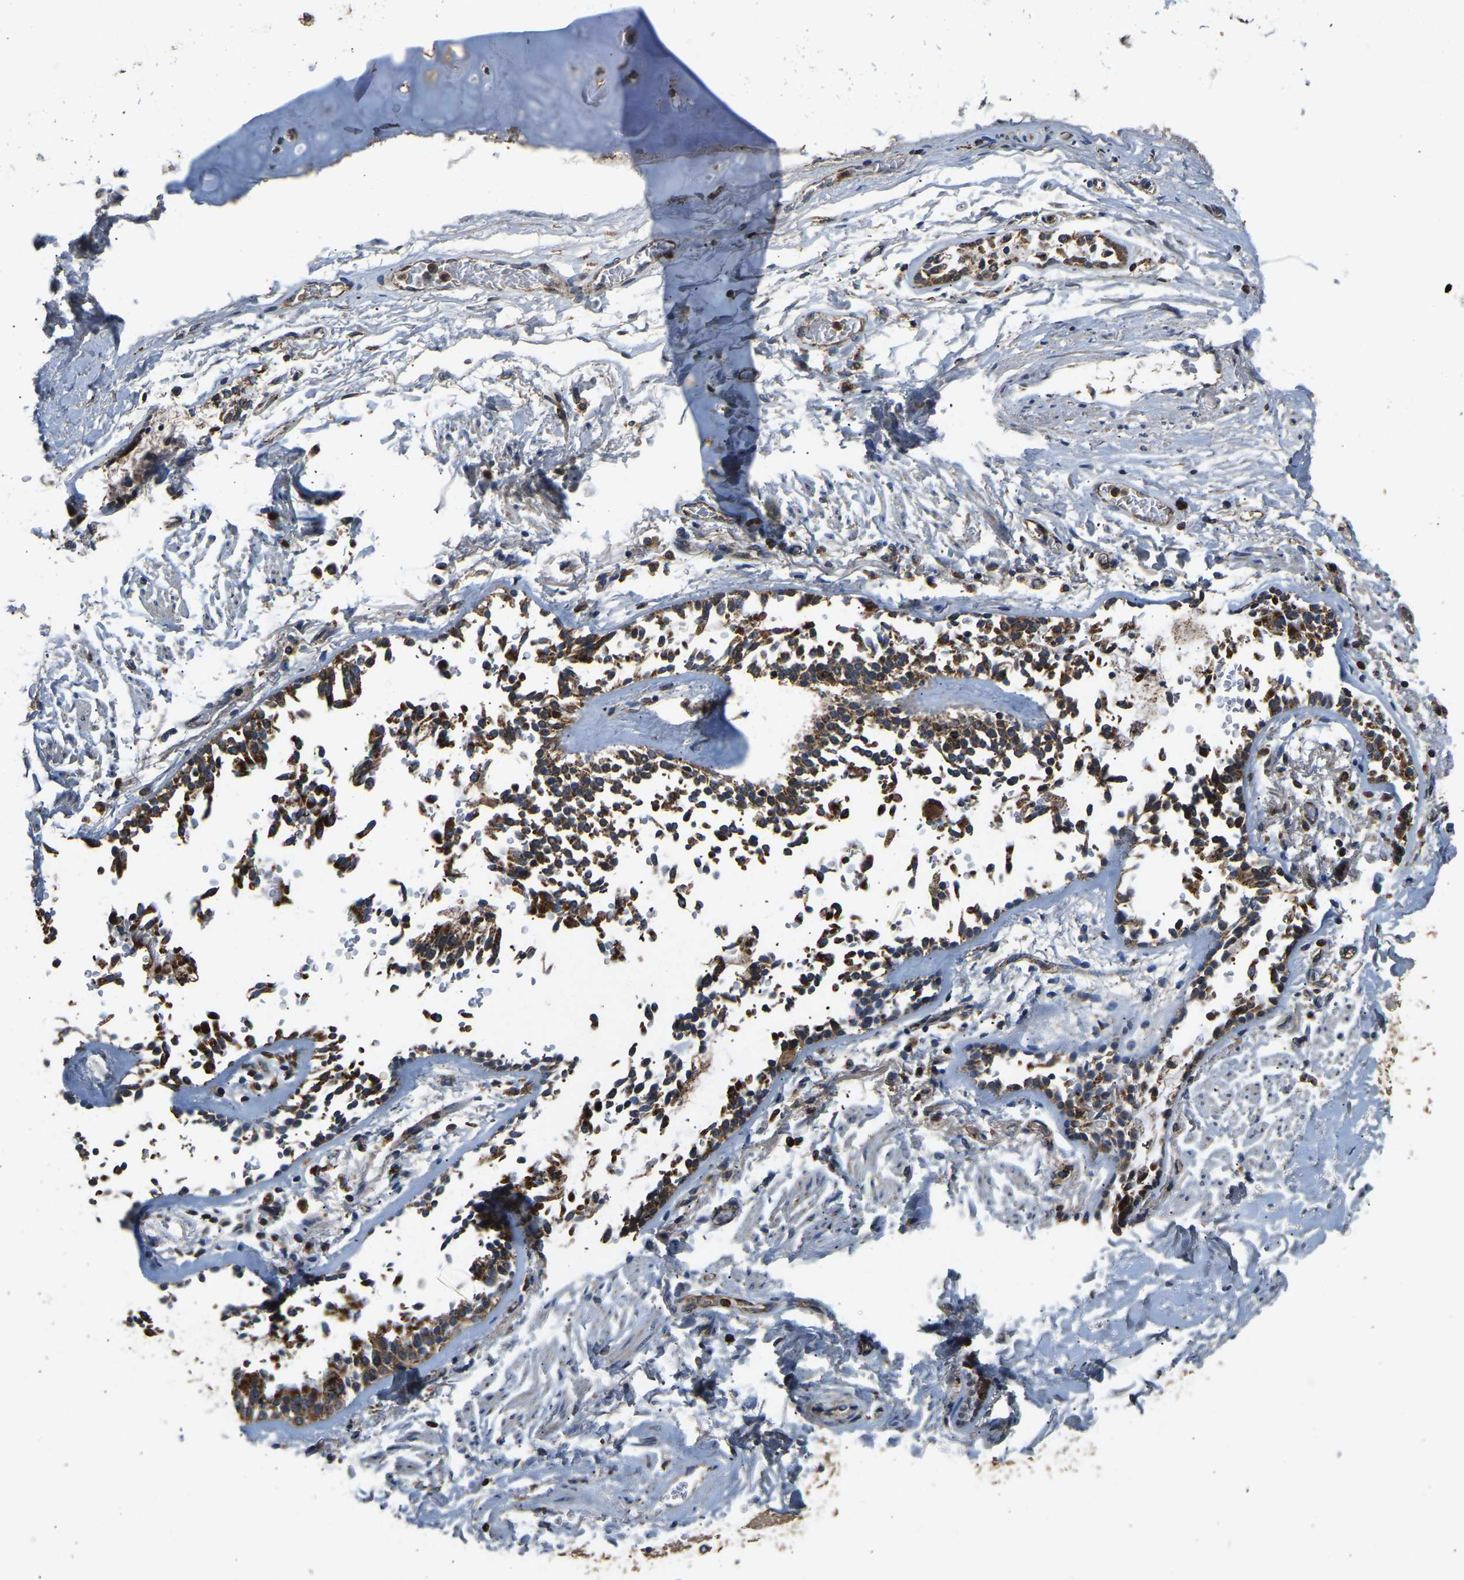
{"staining": {"intensity": "moderate", "quantity": ">75%", "location": "cytoplasmic/membranous"}, "tissue": "adipose tissue", "cell_type": "Adipocytes", "image_type": "normal", "snomed": [{"axis": "morphology", "description": "Normal tissue, NOS"}, {"axis": "topography", "description": "Cartilage tissue"}, {"axis": "topography", "description": "Lung"}], "caption": "Adipose tissue stained for a protein exhibits moderate cytoplasmic/membranous positivity in adipocytes. (IHC, brightfield microscopy, high magnification).", "gene": "TUFM", "patient": {"sex": "female", "age": 77}}